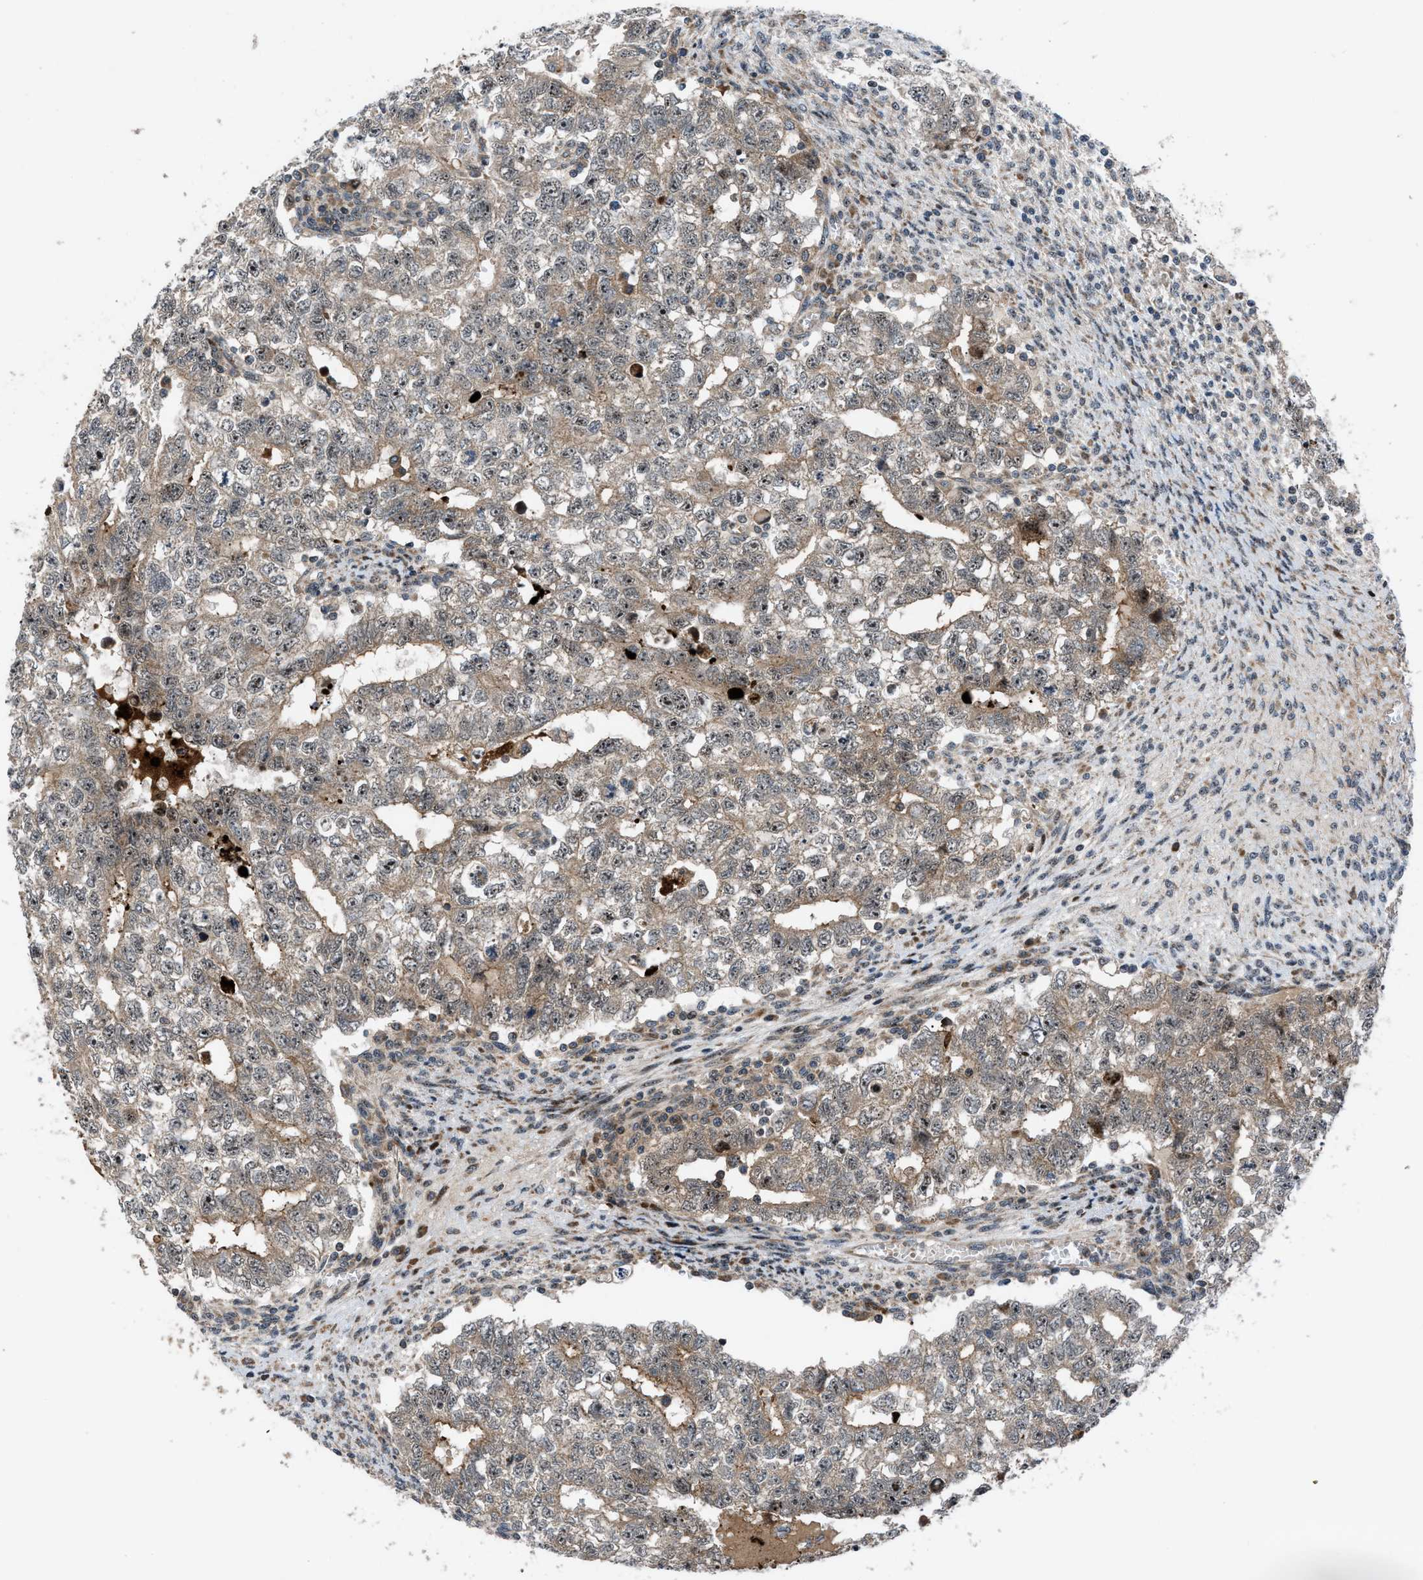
{"staining": {"intensity": "weak", "quantity": "25%-75%", "location": "cytoplasmic/membranous"}, "tissue": "testis cancer", "cell_type": "Tumor cells", "image_type": "cancer", "snomed": [{"axis": "morphology", "description": "Seminoma, NOS"}, {"axis": "morphology", "description": "Carcinoma, Embryonal, NOS"}, {"axis": "topography", "description": "Testis"}], "caption": "Immunohistochemistry (IHC) histopathology image of neoplastic tissue: human testis embryonal carcinoma stained using immunohistochemistry (IHC) reveals low levels of weak protein expression localized specifically in the cytoplasmic/membranous of tumor cells, appearing as a cytoplasmic/membranous brown color.", "gene": "AP3M2", "patient": {"sex": "male", "age": 38}}